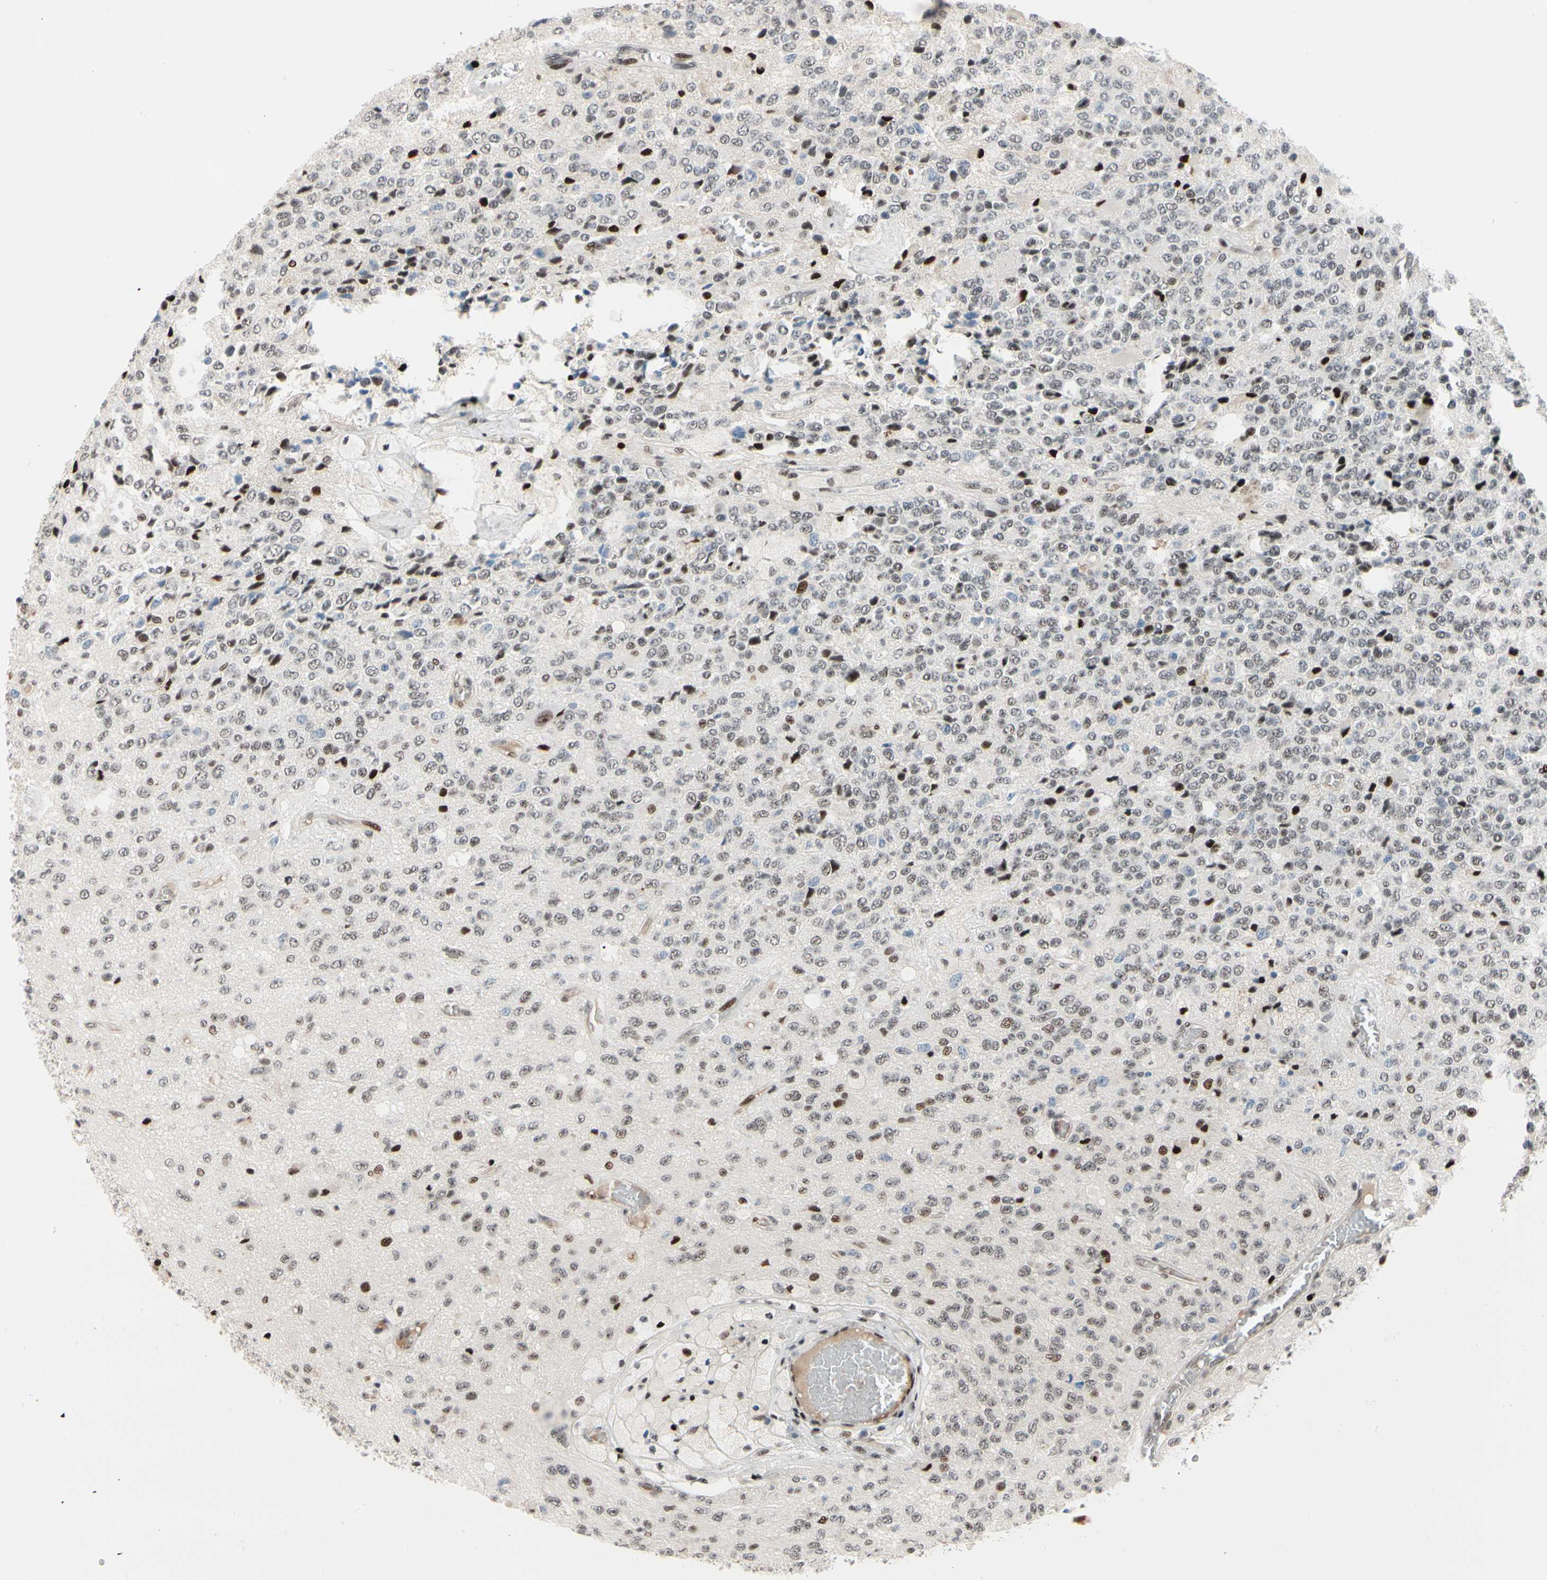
{"staining": {"intensity": "moderate", "quantity": "25%-75%", "location": "nuclear"}, "tissue": "glioma", "cell_type": "Tumor cells", "image_type": "cancer", "snomed": [{"axis": "morphology", "description": "Glioma, malignant, High grade"}, {"axis": "topography", "description": "pancreas cauda"}], "caption": "This micrograph exhibits immunohistochemistry staining of malignant high-grade glioma, with medium moderate nuclear positivity in about 25%-75% of tumor cells.", "gene": "FOXO3", "patient": {"sex": "male", "age": 60}}